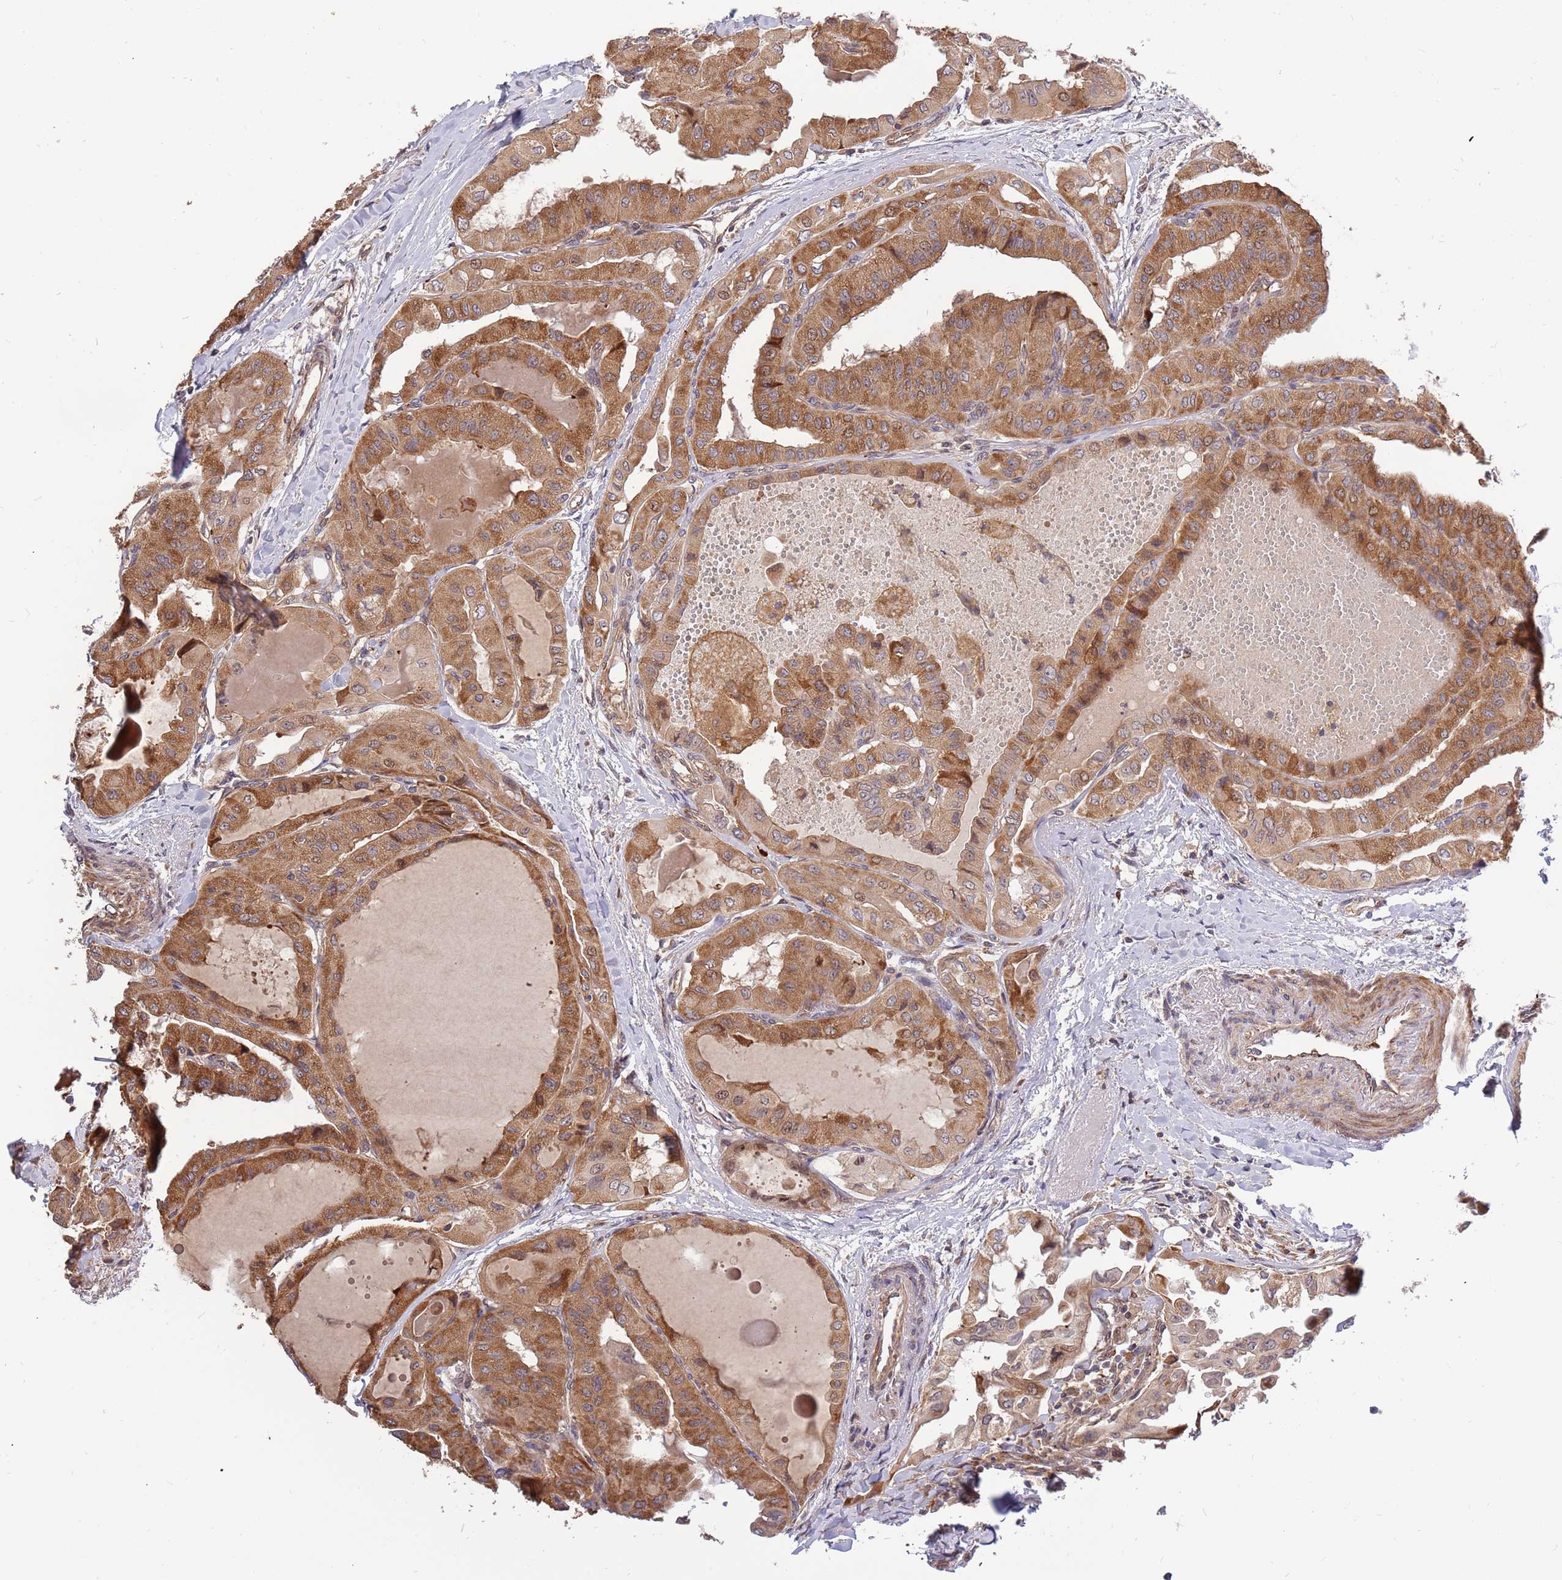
{"staining": {"intensity": "moderate", "quantity": ">75%", "location": "cytoplasmic/membranous,nuclear"}, "tissue": "thyroid cancer", "cell_type": "Tumor cells", "image_type": "cancer", "snomed": [{"axis": "morphology", "description": "Papillary adenocarcinoma, NOS"}, {"axis": "topography", "description": "Thyroid gland"}], "caption": "An immunohistochemistry micrograph of neoplastic tissue is shown. Protein staining in brown shows moderate cytoplasmic/membranous and nuclear positivity in thyroid papillary adenocarcinoma within tumor cells.", "gene": "HAUS3", "patient": {"sex": "female", "age": 59}}